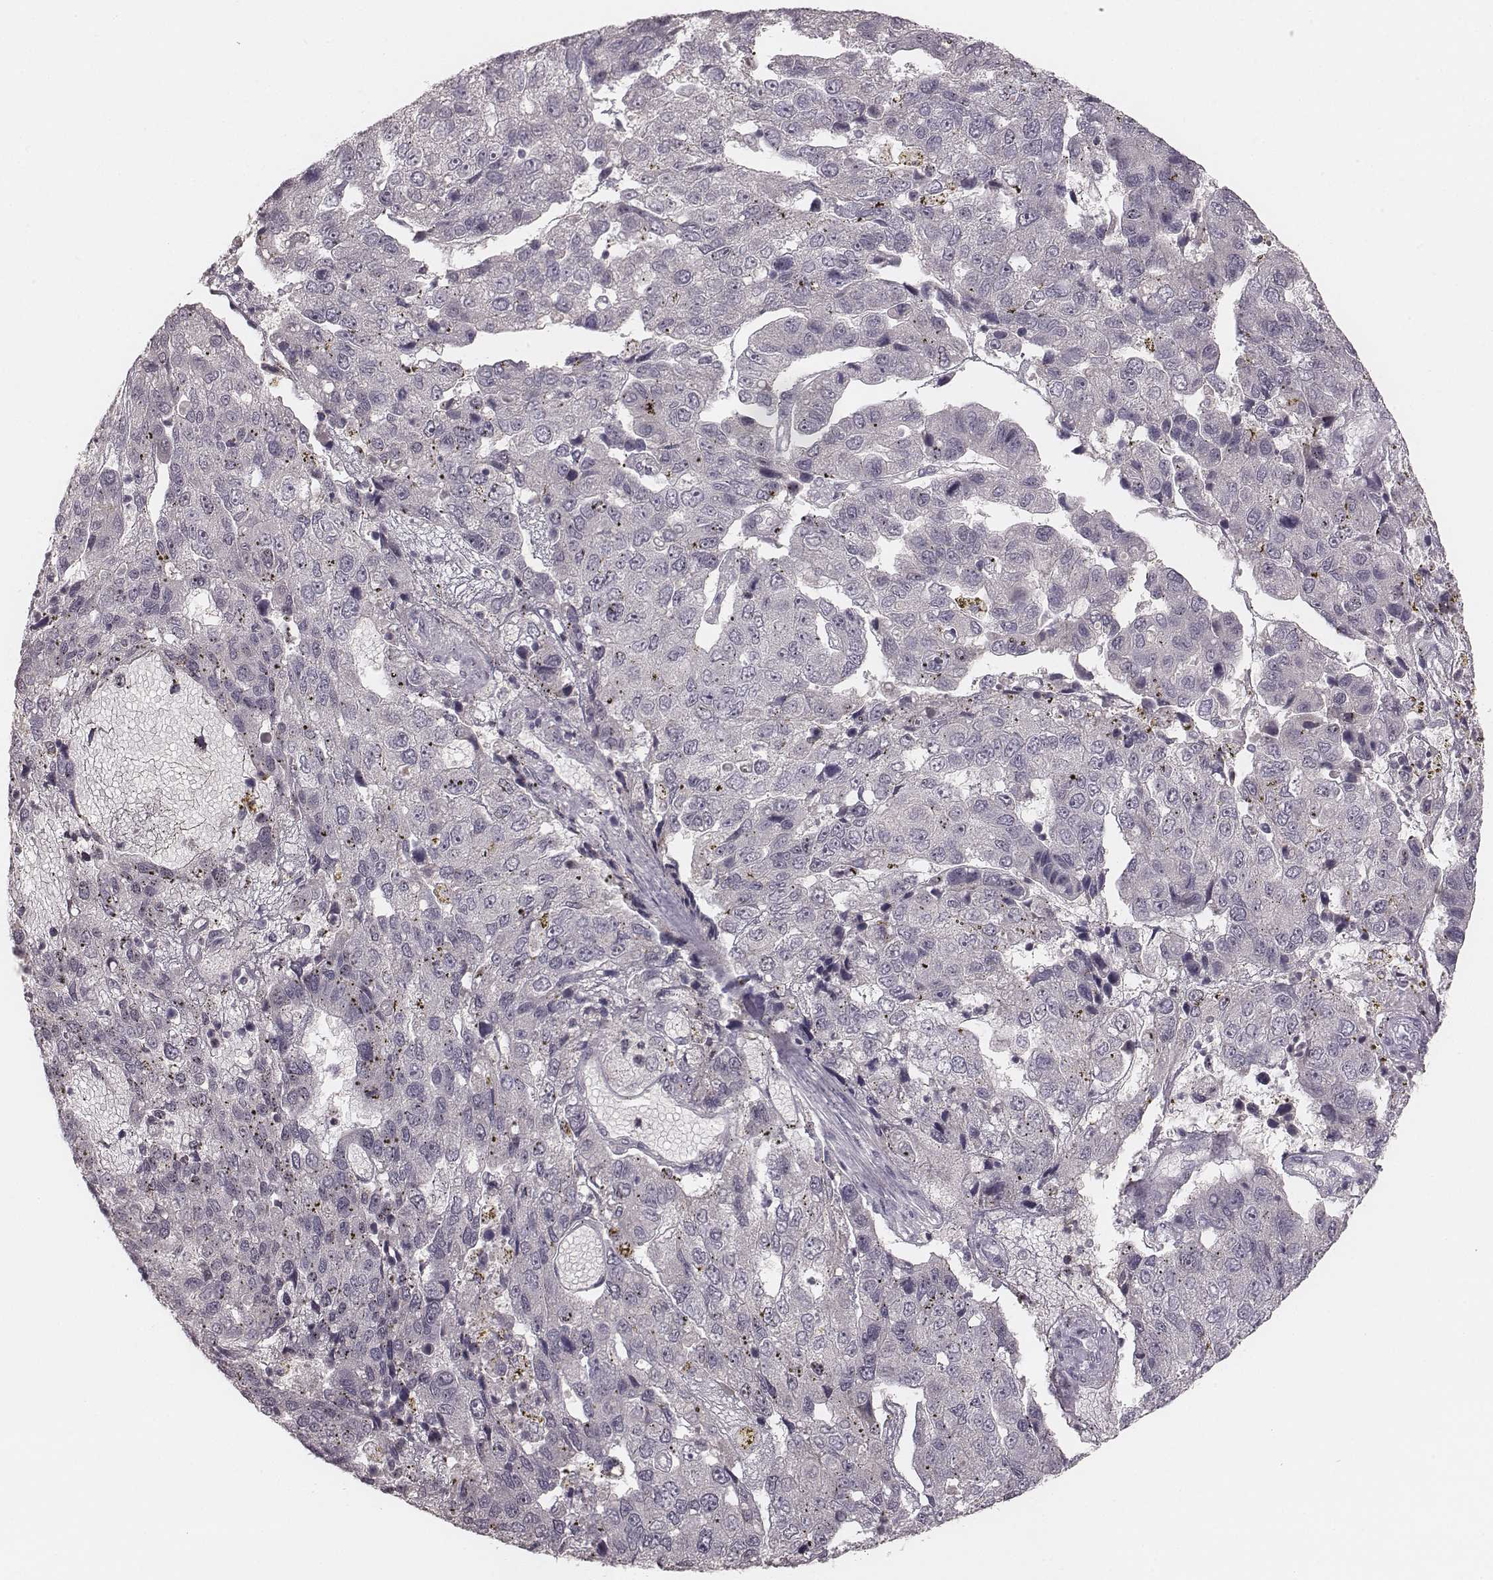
{"staining": {"intensity": "negative", "quantity": "none", "location": "none"}, "tissue": "pancreatic cancer", "cell_type": "Tumor cells", "image_type": "cancer", "snomed": [{"axis": "morphology", "description": "Adenocarcinoma, NOS"}, {"axis": "topography", "description": "Pancreas"}], "caption": "A micrograph of human pancreatic adenocarcinoma is negative for staining in tumor cells.", "gene": "LY6K", "patient": {"sex": "female", "age": 61}}